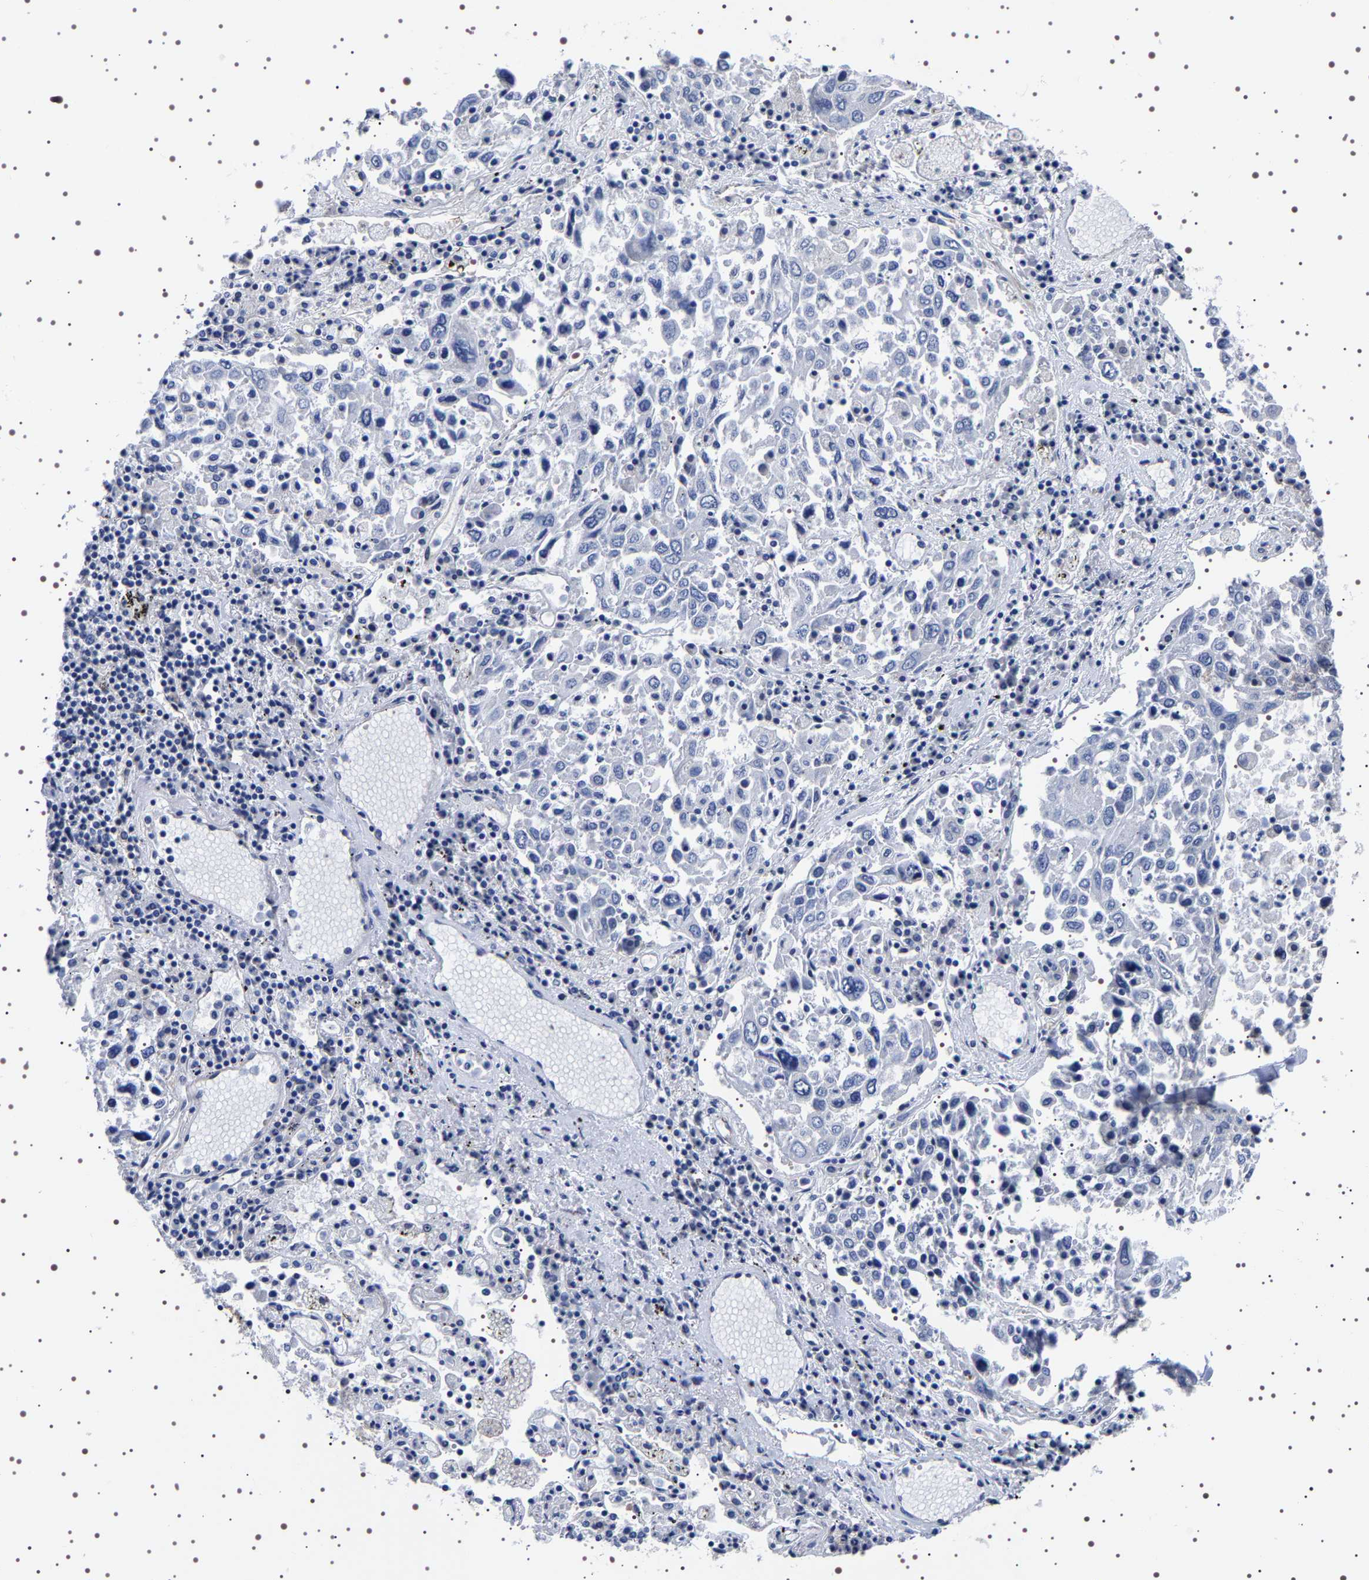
{"staining": {"intensity": "negative", "quantity": "none", "location": "none"}, "tissue": "lung cancer", "cell_type": "Tumor cells", "image_type": "cancer", "snomed": [{"axis": "morphology", "description": "Squamous cell carcinoma, NOS"}, {"axis": "topography", "description": "Lung"}], "caption": "Lung cancer (squamous cell carcinoma) was stained to show a protein in brown. There is no significant positivity in tumor cells. The staining is performed using DAB (3,3'-diaminobenzidine) brown chromogen with nuclei counter-stained in using hematoxylin.", "gene": "DARS1", "patient": {"sex": "male", "age": 65}}